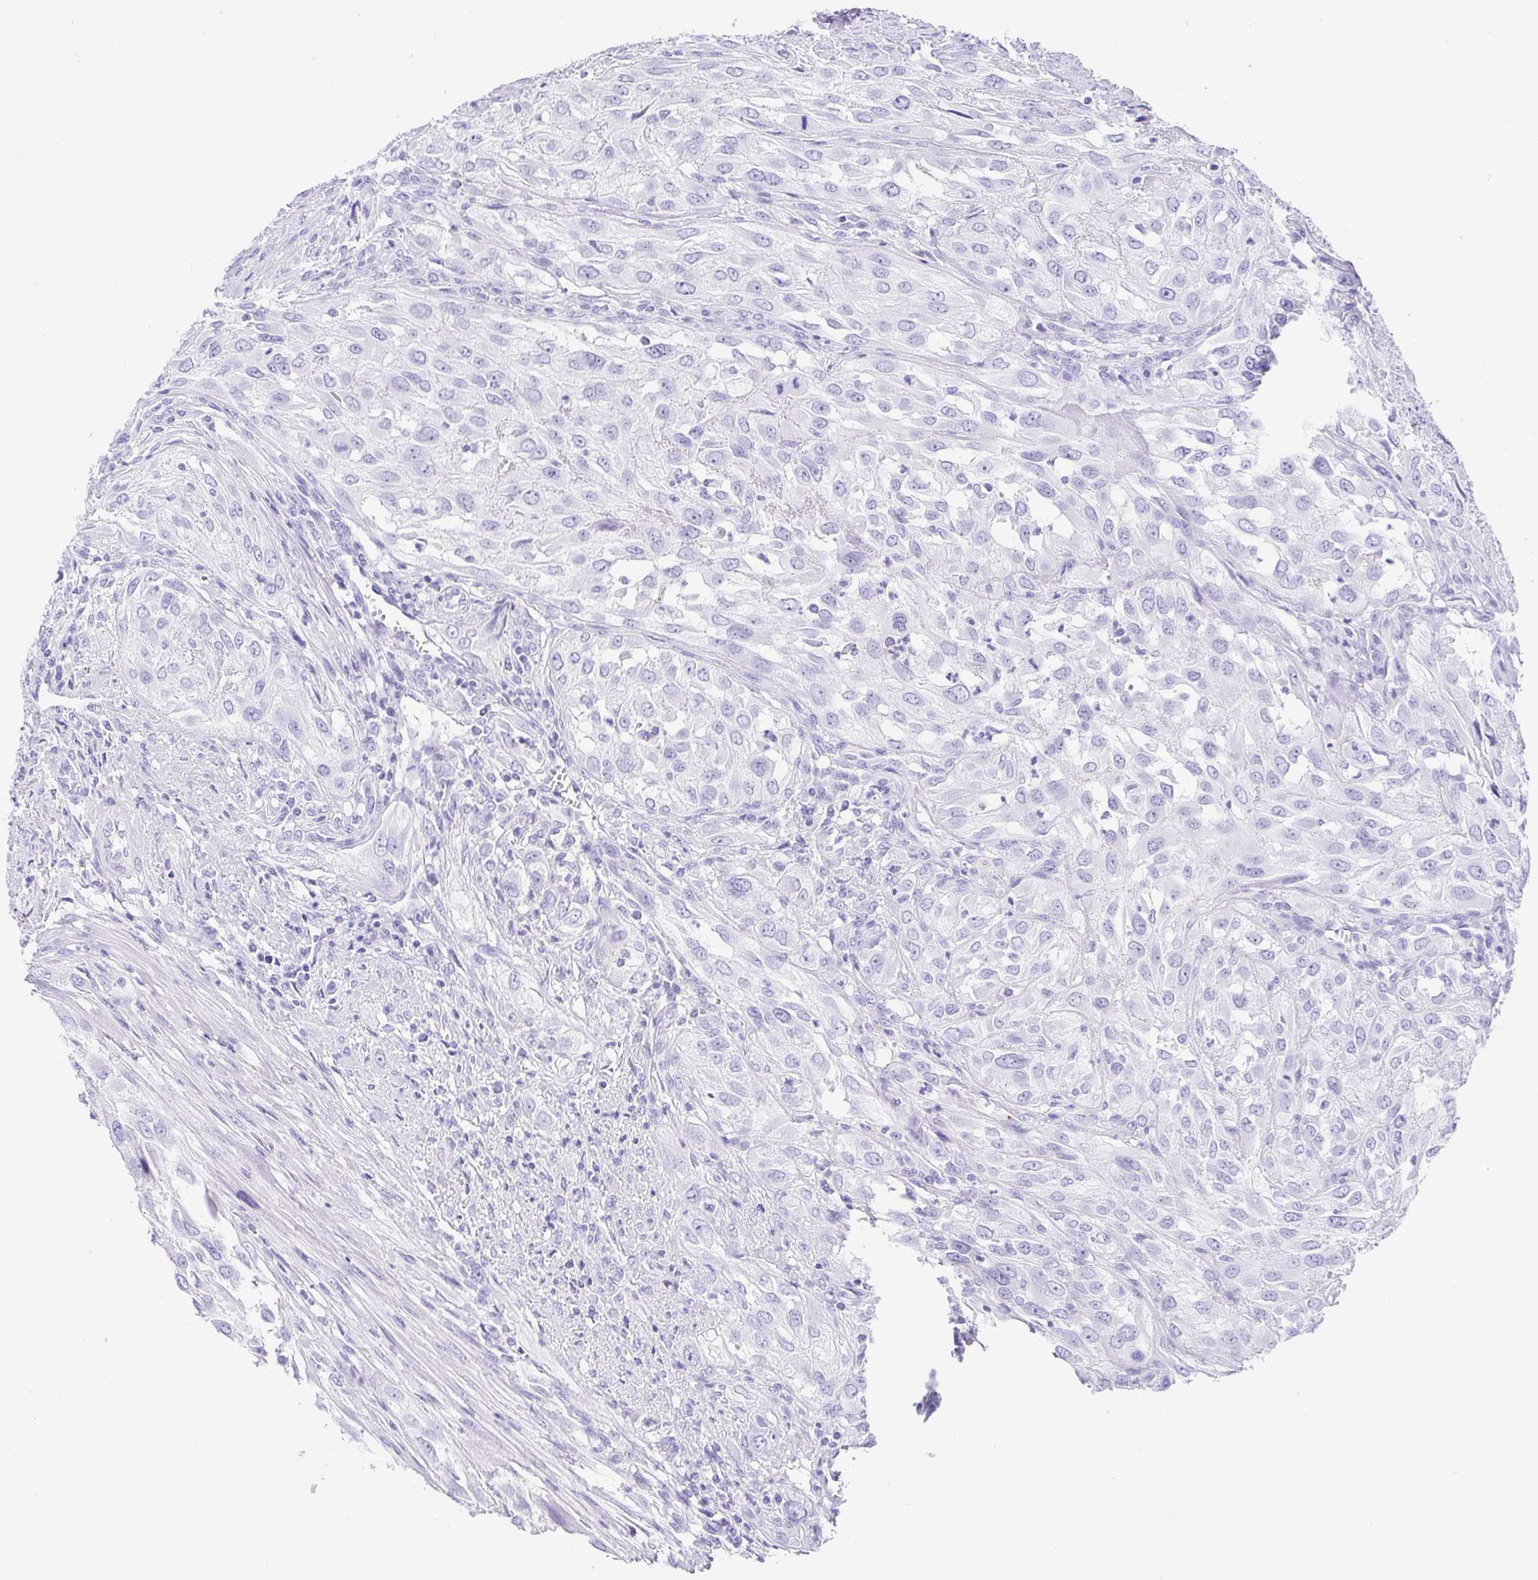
{"staining": {"intensity": "negative", "quantity": "none", "location": "none"}, "tissue": "urothelial cancer", "cell_type": "Tumor cells", "image_type": "cancer", "snomed": [{"axis": "morphology", "description": "Urothelial carcinoma, High grade"}, {"axis": "topography", "description": "Urinary bladder"}], "caption": "Immunohistochemical staining of human urothelial cancer displays no significant staining in tumor cells. (IHC, brightfield microscopy, high magnification).", "gene": "GKN1", "patient": {"sex": "male", "age": 67}}